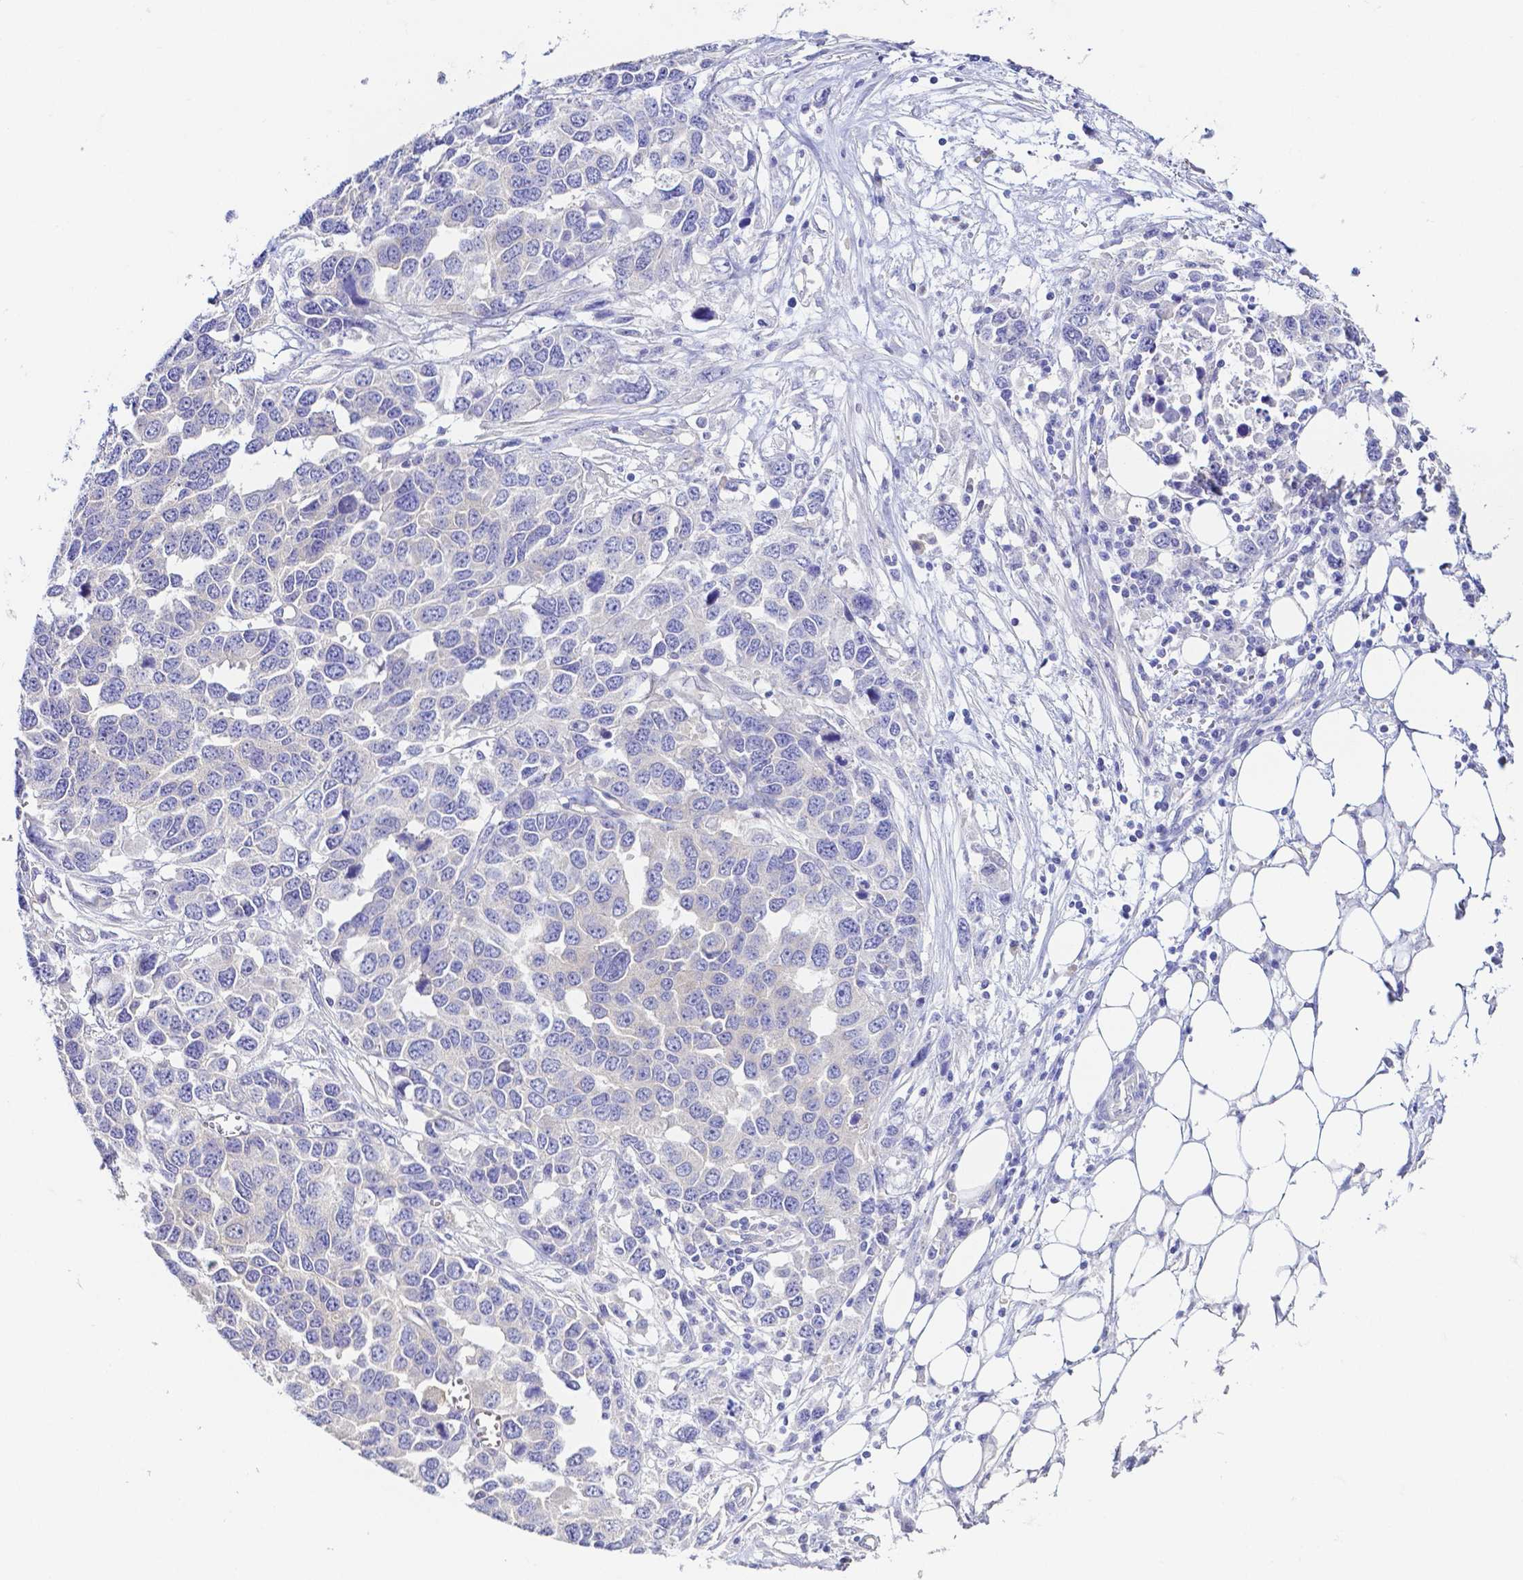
{"staining": {"intensity": "negative", "quantity": "none", "location": "none"}, "tissue": "ovarian cancer", "cell_type": "Tumor cells", "image_type": "cancer", "snomed": [{"axis": "morphology", "description": "Cystadenocarcinoma, serous, NOS"}, {"axis": "topography", "description": "Ovary"}], "caption": "DAB immunohistochemical staining of human ovarian cancer (serous cystadenocarcinoma) demonstrates no significant expression in tumor cells.", "gene": "PKP3", "patient": {"sex": "female", "age": 76}}